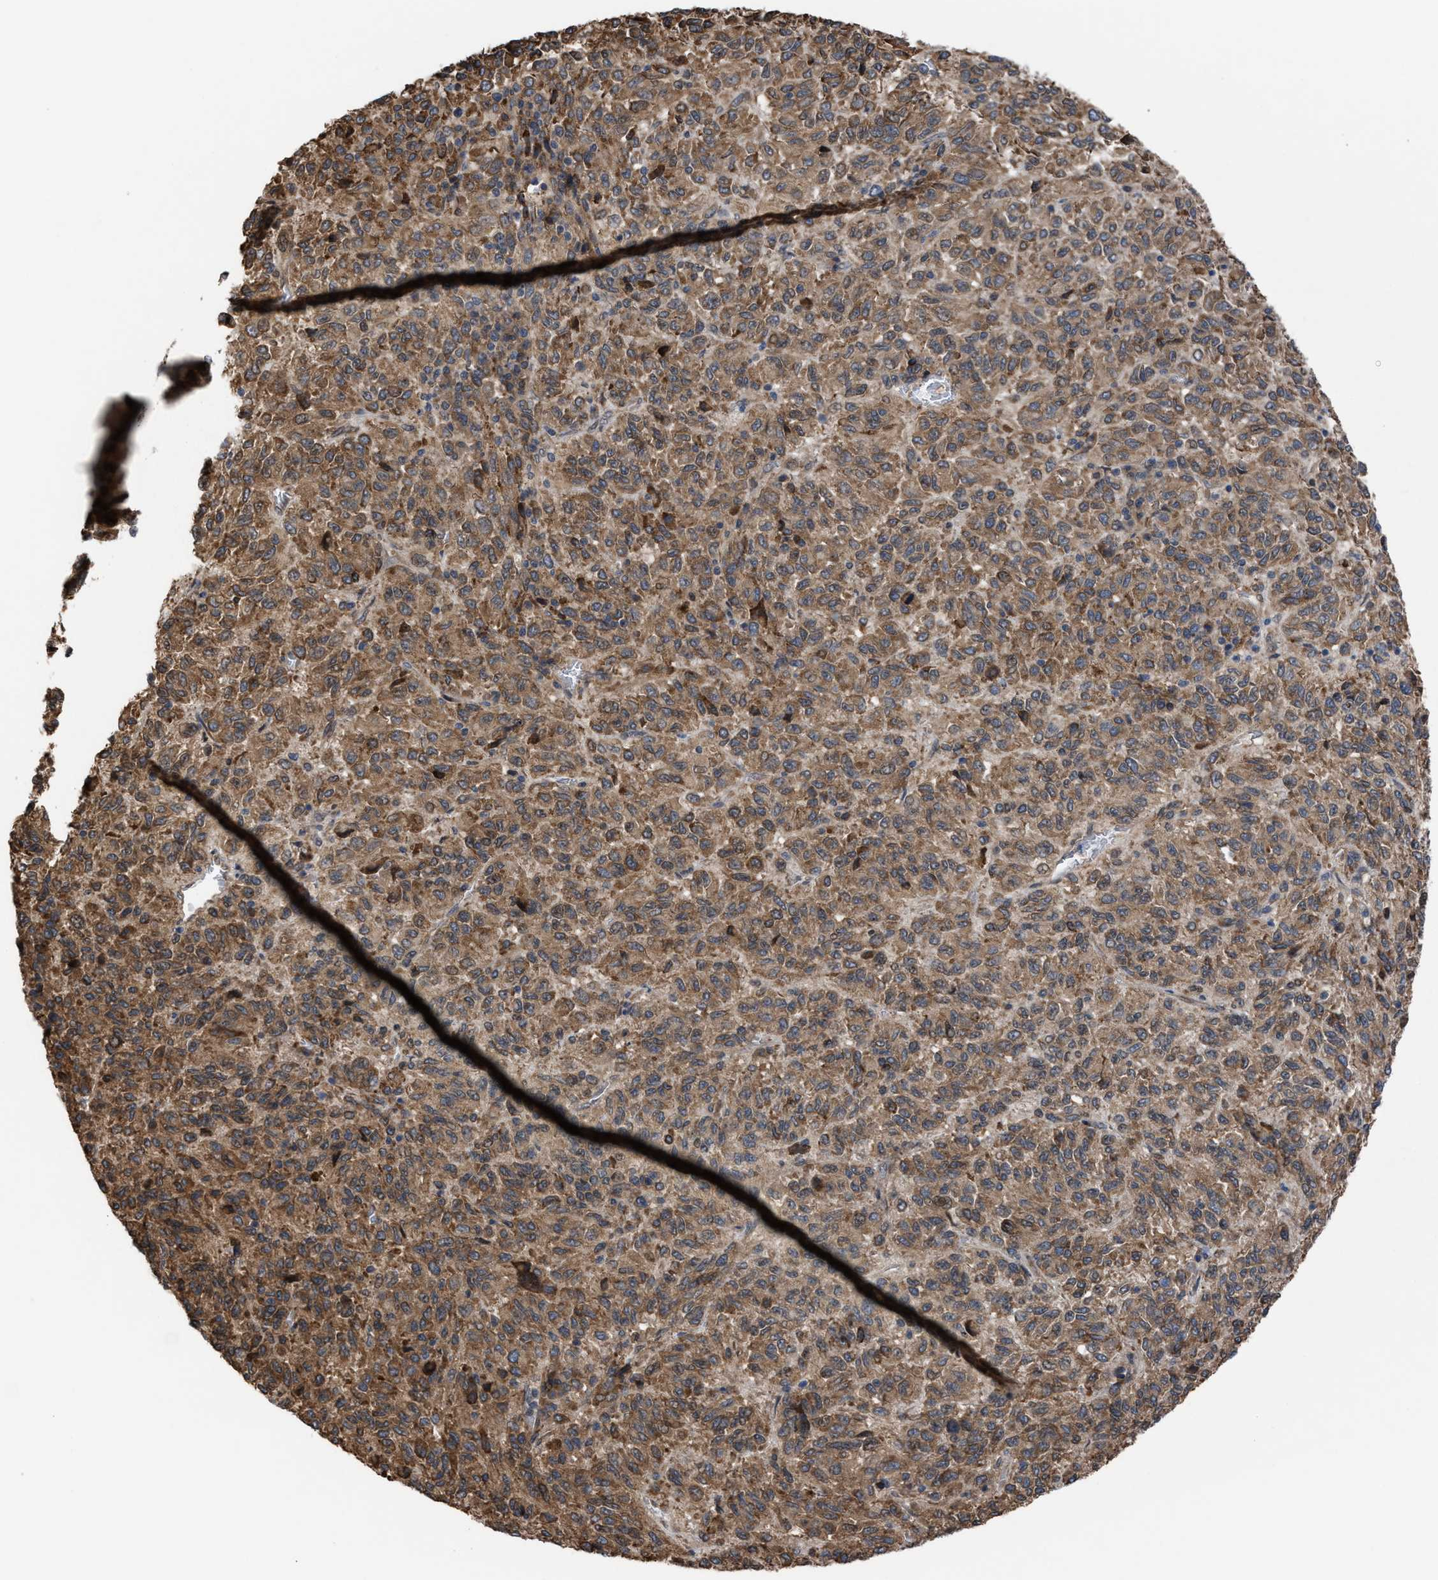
{"staining": {"intensity": "moderate", "quantity": ">75%", "location": "cytoplasmic/membranous"}, "tissue": "melanoma", "cell_type": "Tumor cells", "image_type": "cancer", "snomed": [{"axis": "morphology", "description": "Malignant melanoma, Metastatic site"}, {"axis": "topography", "description": "Lung"}], "caption": "Malignant melanoma (metastatic site) stained with a brown dye reveals moderate cytoplasmic/membranous positive expression in about >75% of tumor cells.", "gene": "TP53BP2", "patient": {"sex": "male", "age": 64}}